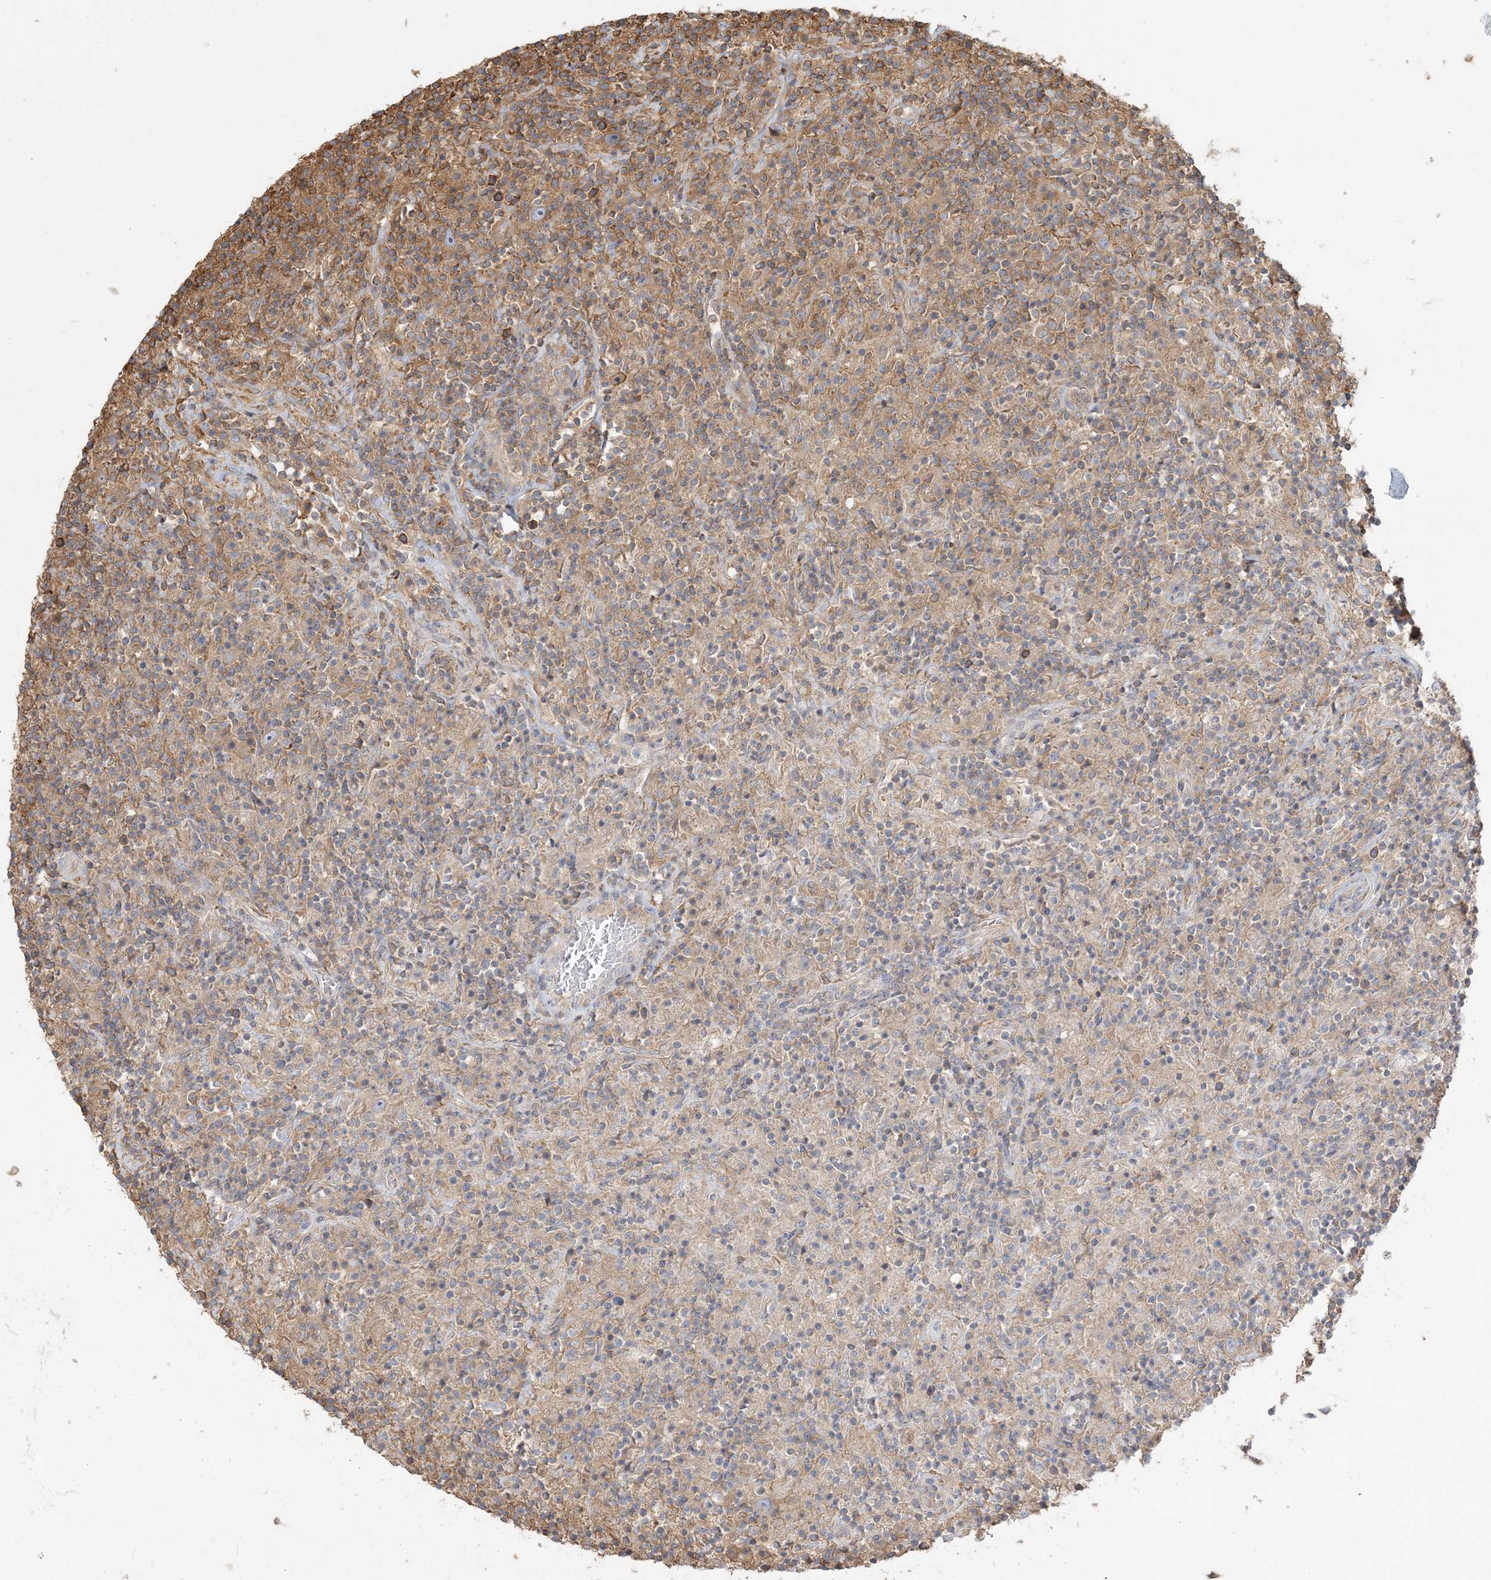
{"staining": {"intensity": "weak", "quantity": "25%-75%", "location": "cytoplasmic/membranous"}, "tissue": "lymphoma", "cell_type": "Tumor cells", "image_type": "cancer", "snomed": [{"axis": "morphology", "description": "Hodgkin's disease, NOS"}, {"axis": "topography", "description": "Lymph node"}], "caption": "High-magnification brightfield microscopy of lymphoma stained with DAB (brown) and counterstained with hematoxylin (blue). tumor cells exhibit weak cytoplasmic/membranous staining is present in about25%-75% of cells.", "gene": "ANKS1A", "patient": {"sex": "male", "age": 70}}